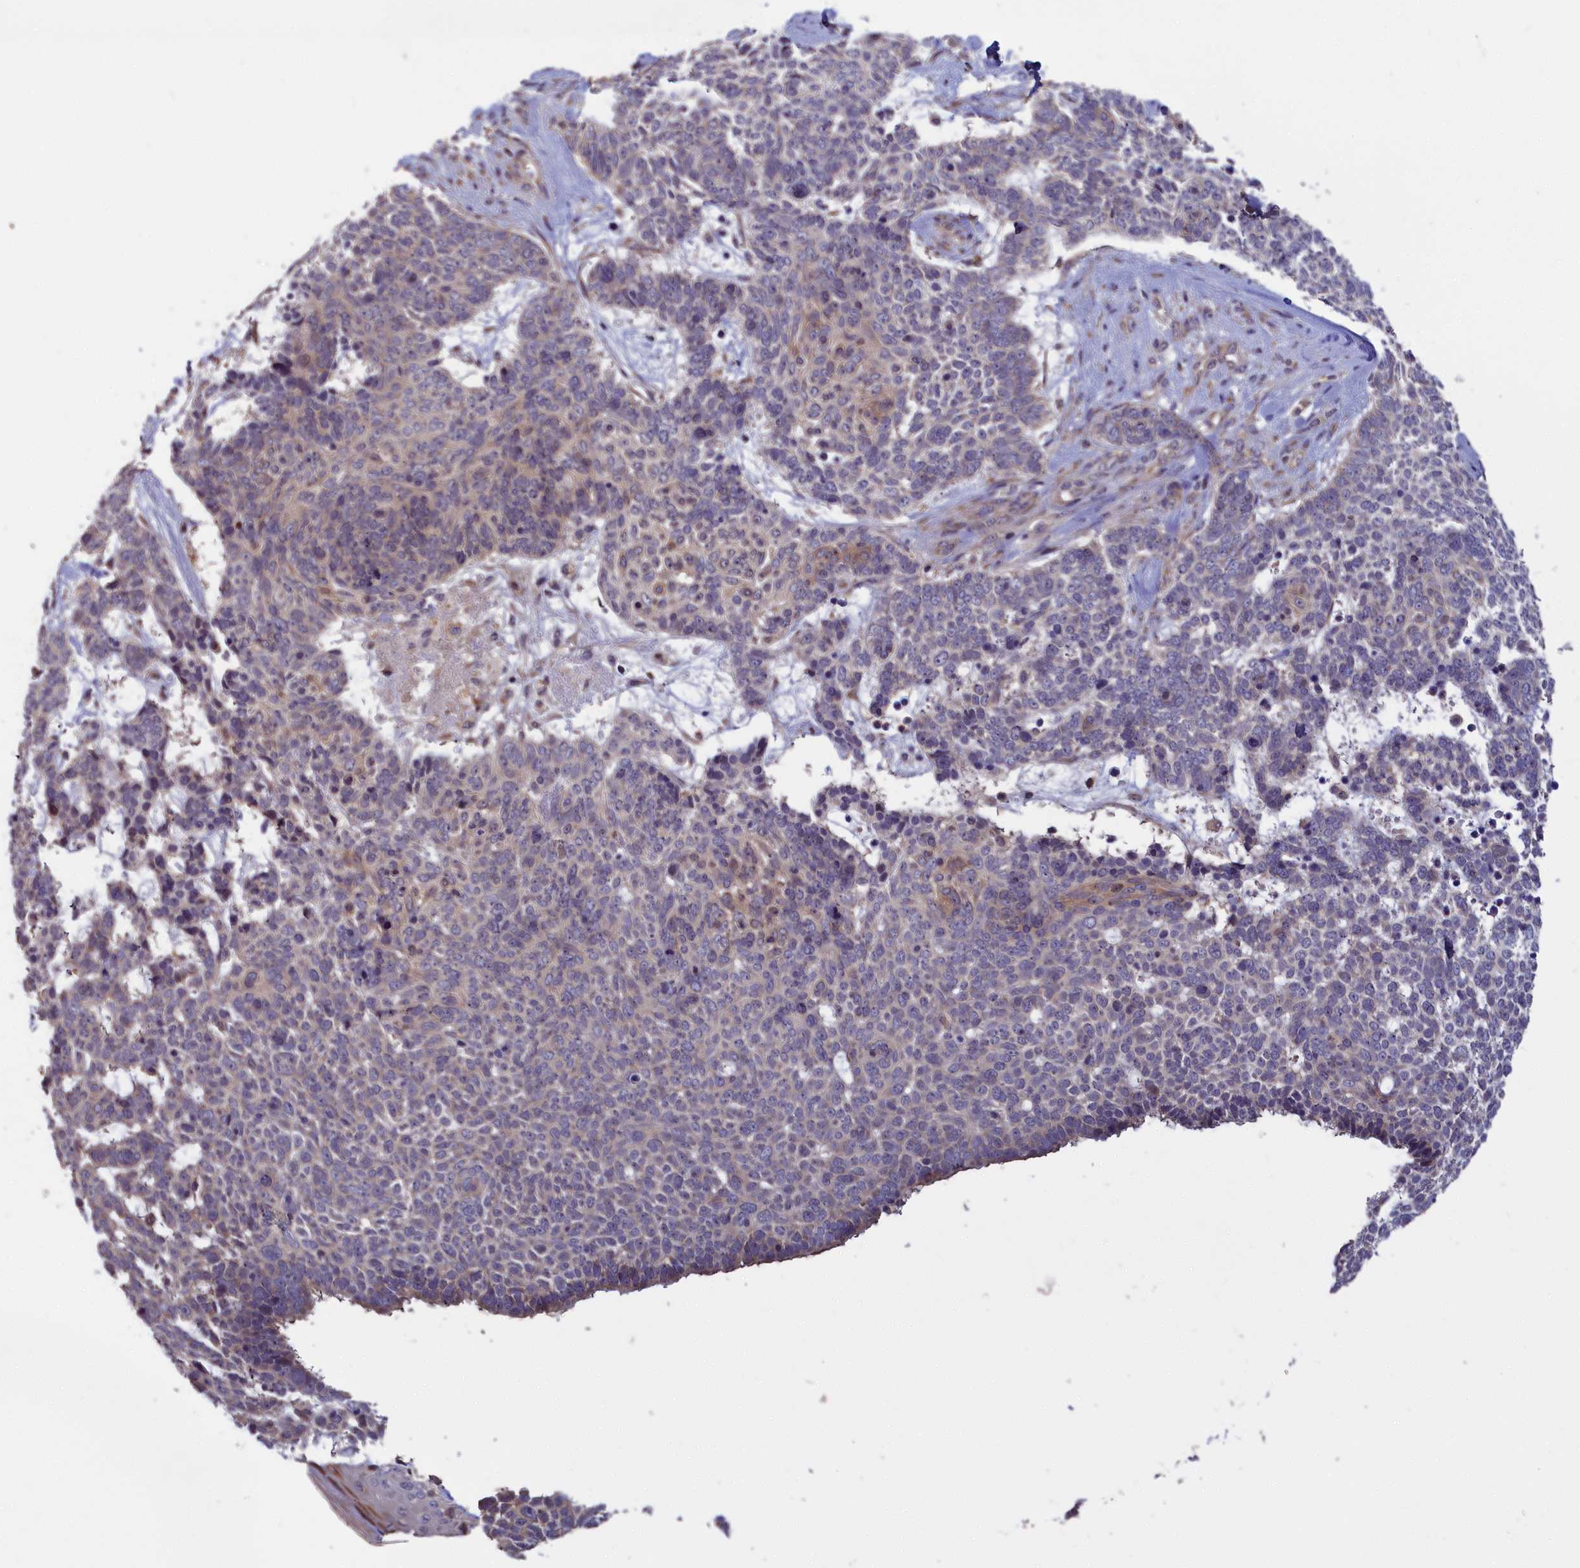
{"staining": {"intensity": "negative", "quantity": "none", "location": "none"}, "tissue": "skin cancer", "cell_type": "Tumor cells", "image_type": "cancer", "snomed": [{"axis": "morphology", "description": "Basal cell carcinoma"}, {"axis": "topography", "description": "Skin"}], "caption": "High magnification brightfield microscopy of skin cancer (basal cell carcinoma) stained with DAB (3,3'-diaminobenzidine) (brown) and counterstained with hematoxylin (blue): tumor cells show no significant expression.", "gene": "DENND1B", "patient": {"sex": "female", "age": 81}}